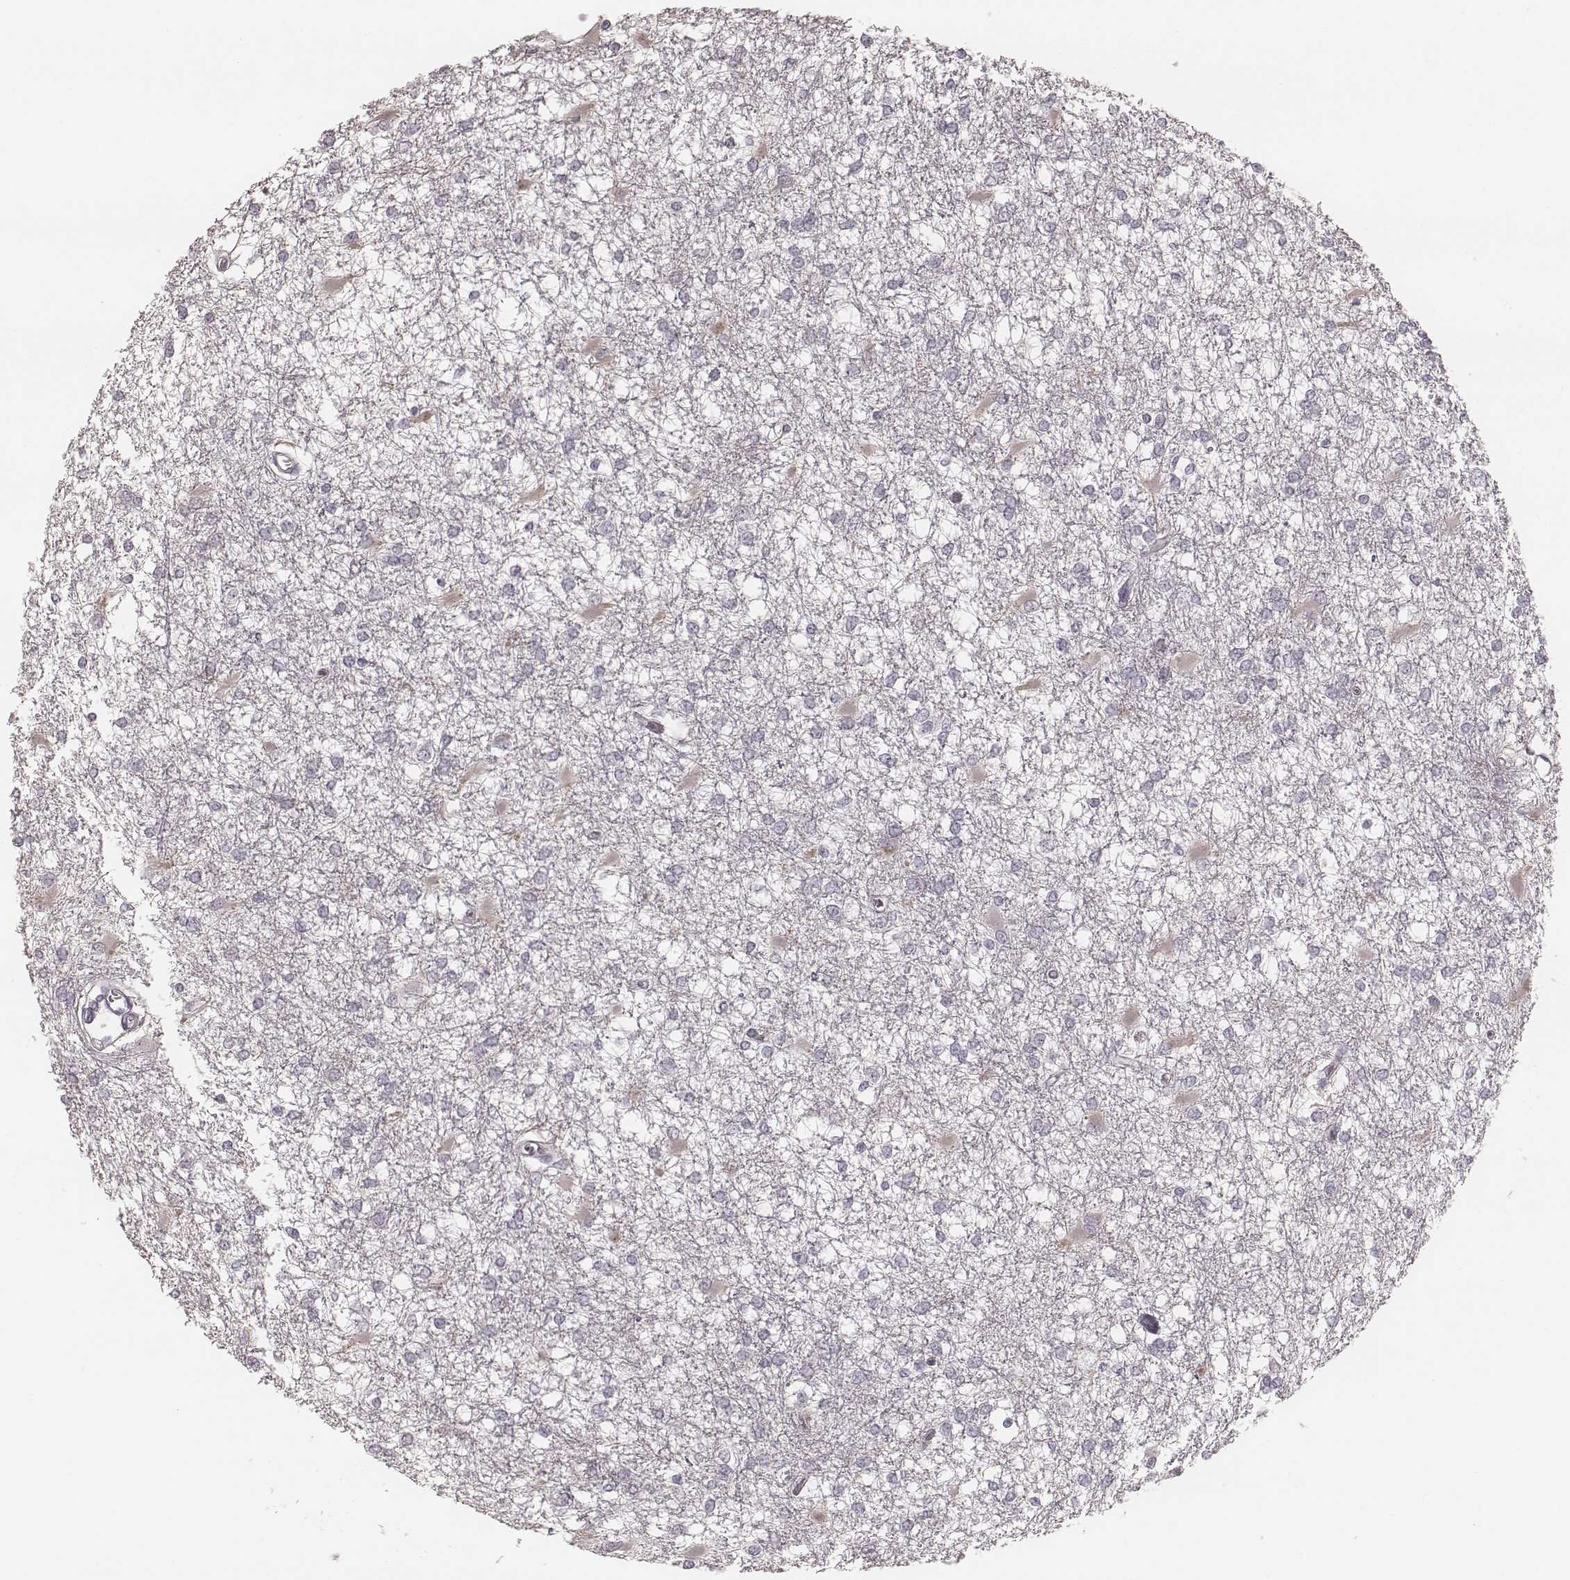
{"staining": {"intensity": "negative", "quantity": "none", "location": "none"}, "tissue": "glioma", "cell_type": "Tumor cells", "image_type": "cancer", "snomed": [{"axis": "morphology", "description": "Glioma, malignant, High grade"}, {"axis": "topography", "description": "Cerebral cortex"}], "caption": "Immunohistochemical staining of human malignant glioma (high-grade) demonstrates no significant positivity in tumor cells. (DAB immunohistochemistry with hematoxylin counter stain).", "gene": "SMIM24", "patient": {"sex": "male", "age": 79}}